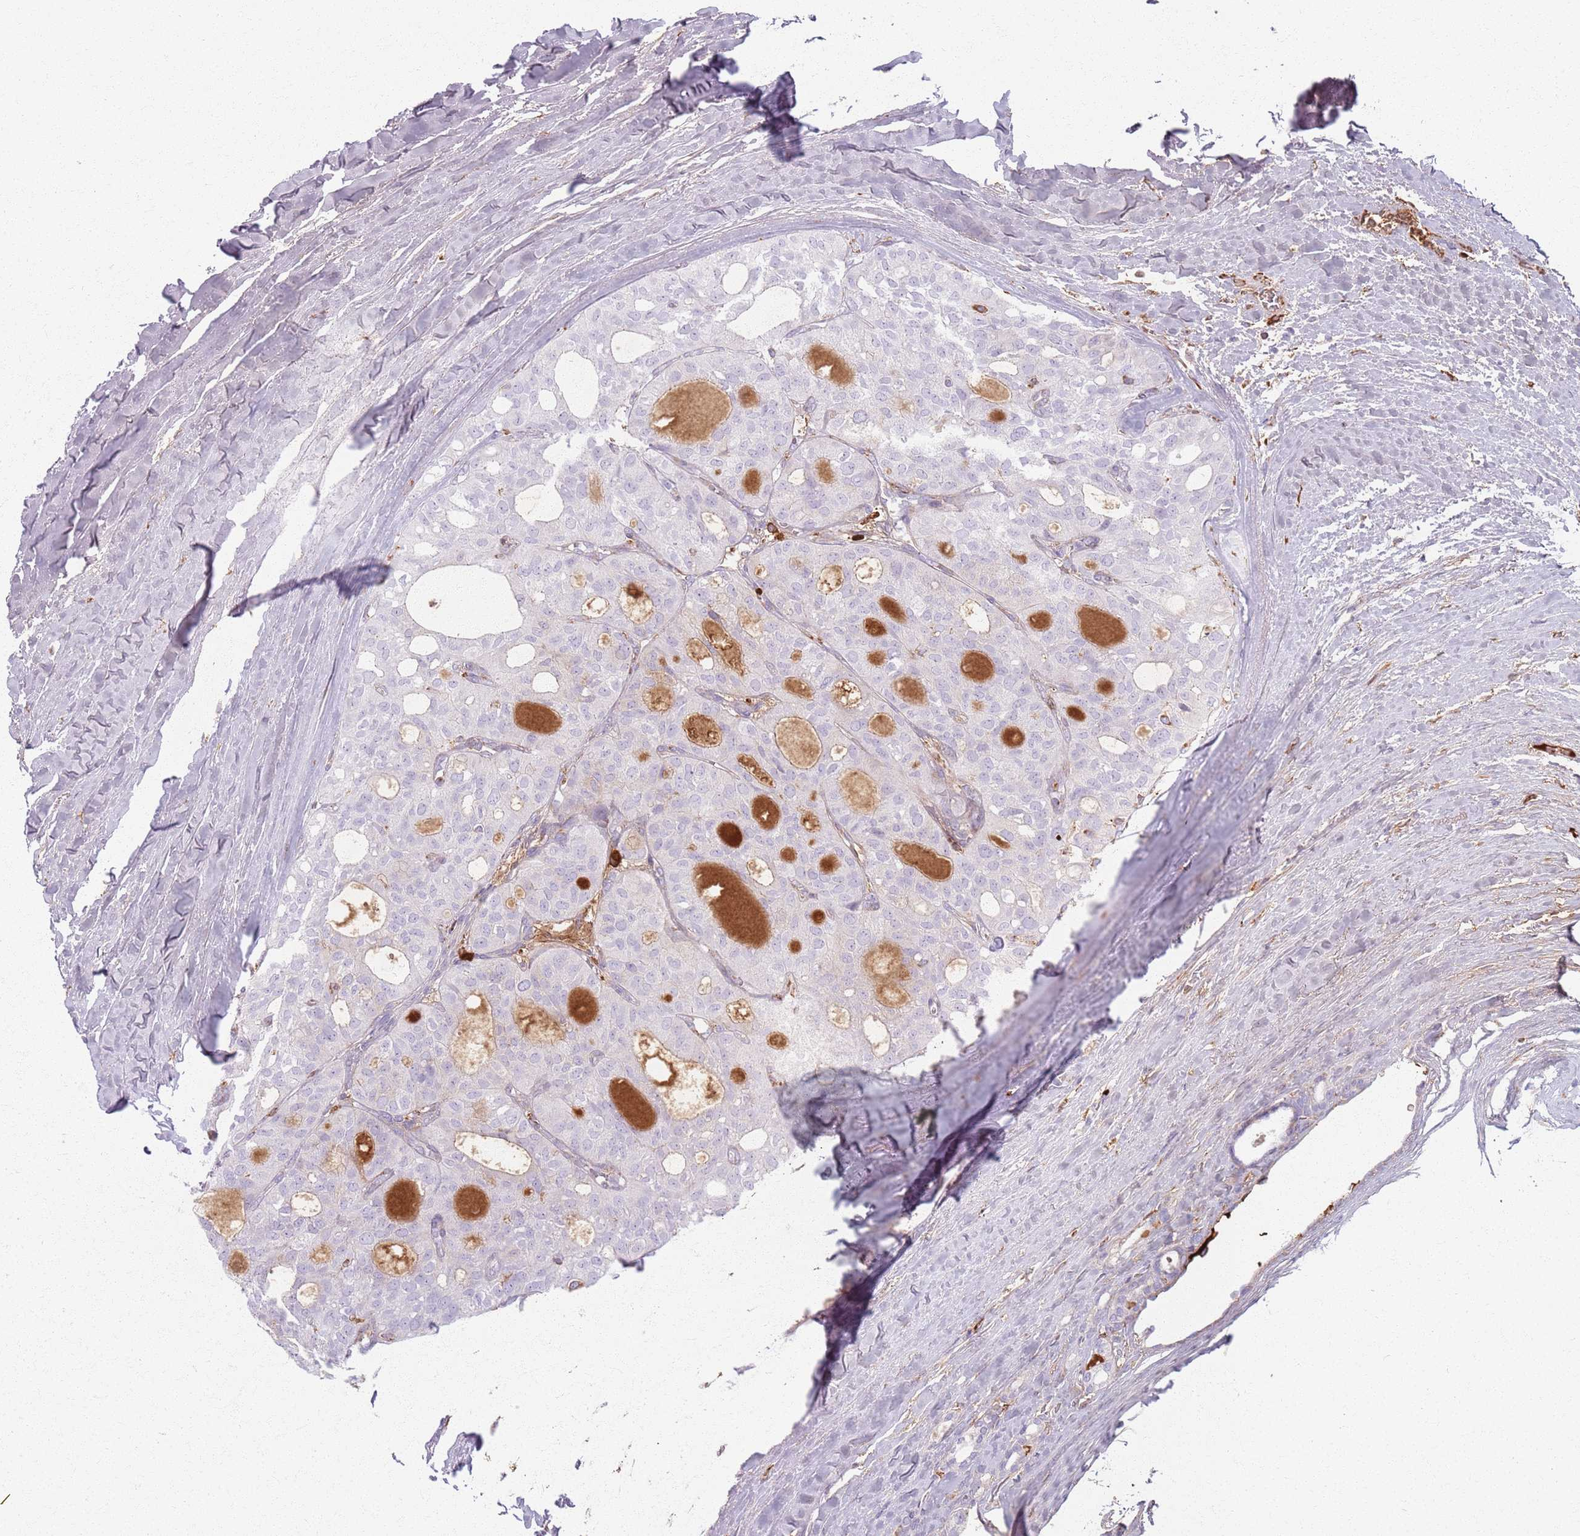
{"staining": {"intensity": "negative", "quantity": "none", "location": "none"}, "tissue": "thyroid cancer", "cell_type": "Tumor cells", "image_type": "cancer", "snomed": [{"axis": "morphology", "description": "Follicular adenoma carcinoma, NOS"}, {"axis": "topography", "description": "Thyroid gland"}], "caption": "This is an immunohistochemistry (IHC) image of thyroid follicular adenoma carcinoma. There is no positivity in tumor cells.", "gene": "COLGALT1", "patient": {"sex": "male", "age": 75}}